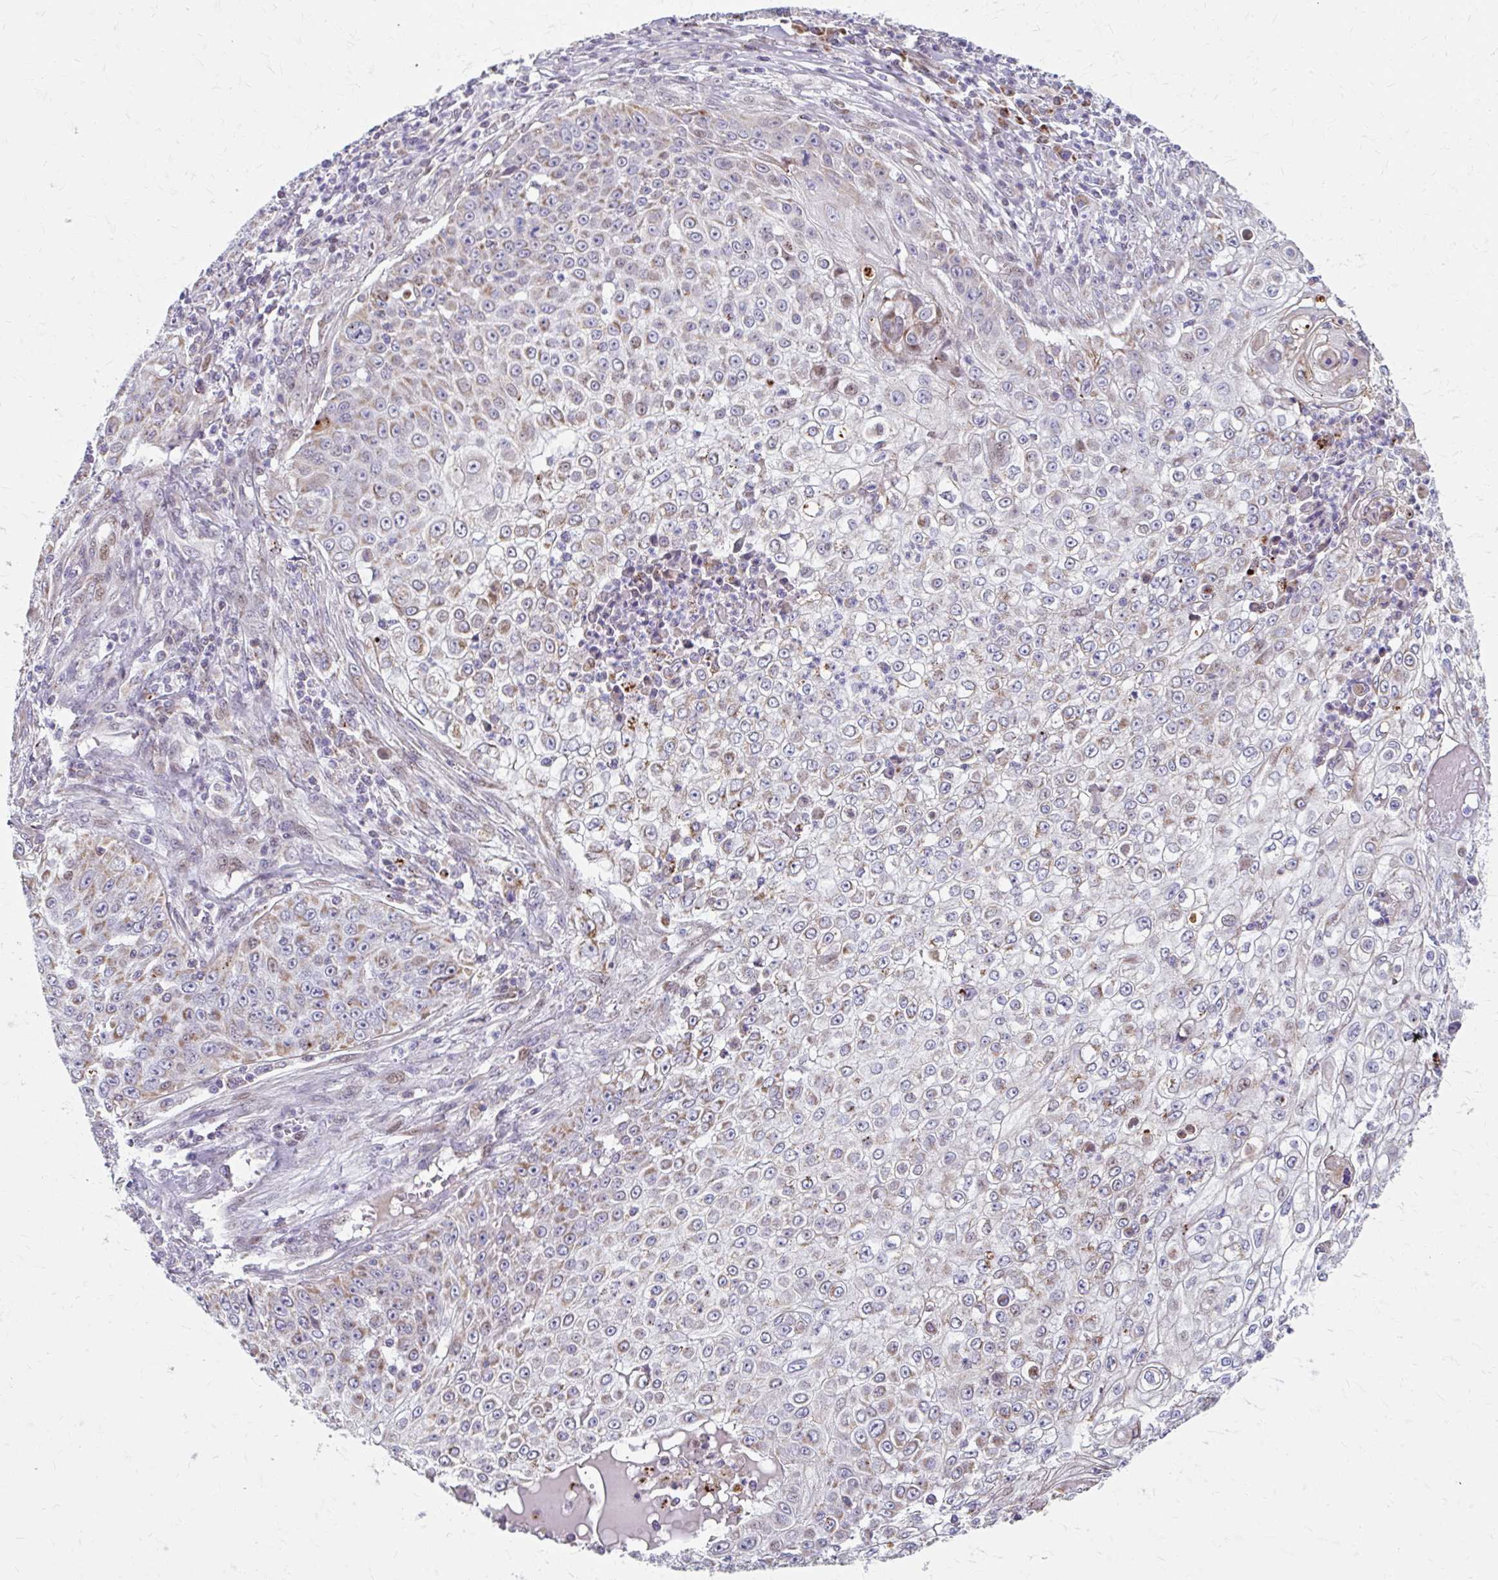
{"staining": {"intensity": "weak", "quantity": "25%-75%", "location": "cytoplasmic/membranous"}, "tissue": "skin cancer", "cell_type": "Tumor cells", "image_type": "cancer", "snomed": [{"axis": "morphology", "description": "Squamous cell carcinoma, NOS"}, {"axis": "topography", "description": "Skin"}], "caption": "Skin cancer stained for a protein (brown) exhibits weak cytoplasmic/membranous positive staining in approximately 25%-75% of tumor cells.", "gene": "BEAN1", "patient": {"sex": "male", "age": 24}}